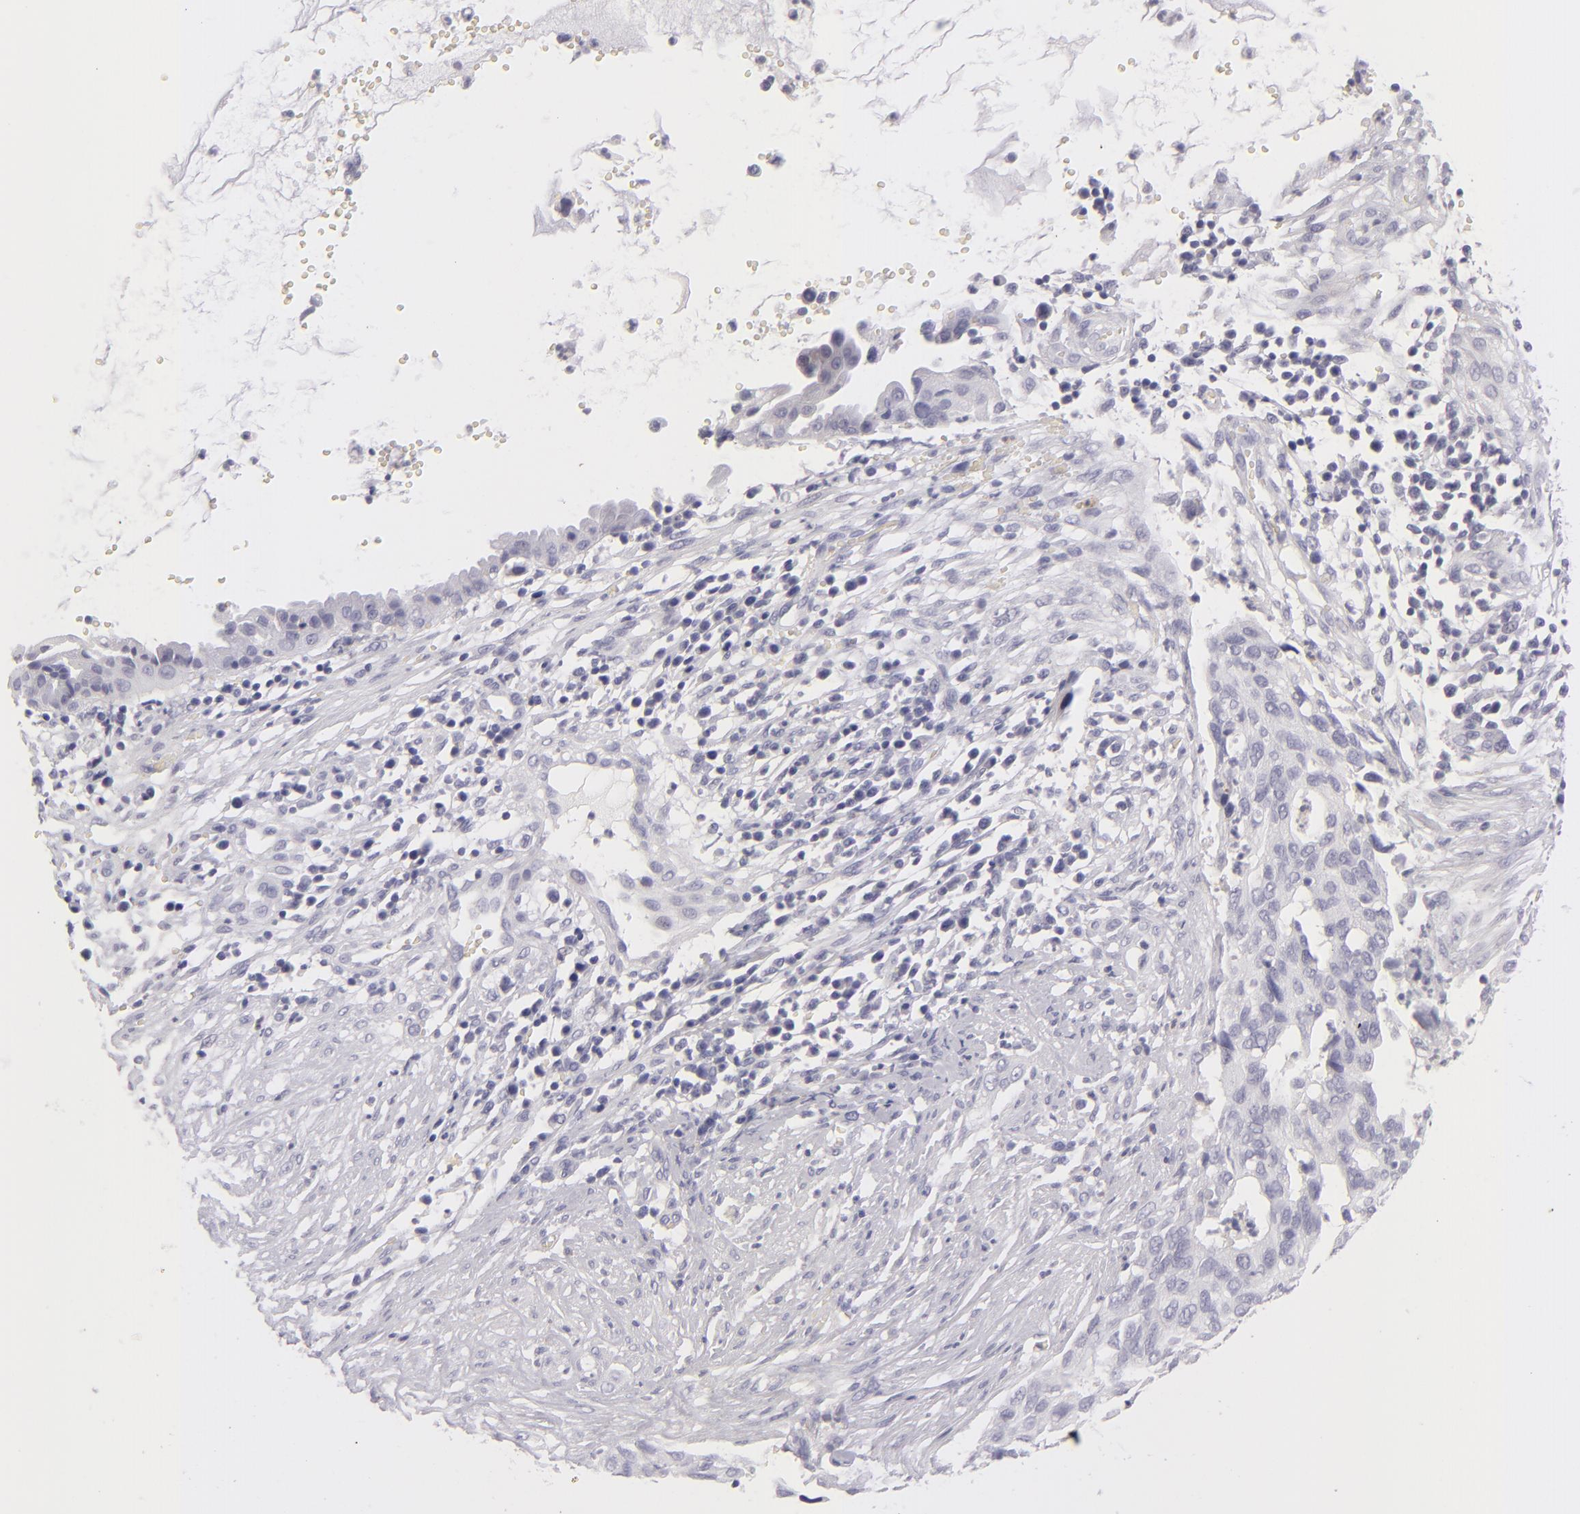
{"staining": {"intensity": "negative", "quantity": "none", "location": "none"}, "tissue": "cervical cancer", "cell_type": "Tumor cells", "image_type": "cancer", "snomed": [{"axis": "morphology", "description": "Normal tissue, NOS"}, {"axis": "morphology", "description": "Squamous cell carcinoma, NOS"}, {"axis": "topography", "description": "Cervix"}], "caption": "Squamous cell carcinoma (cervical) was stained to show a protein in brown. There is no significant positivity in tumor cells.", "gene": "TNNC1", "patient": {"sex": "female", "age": 45}}